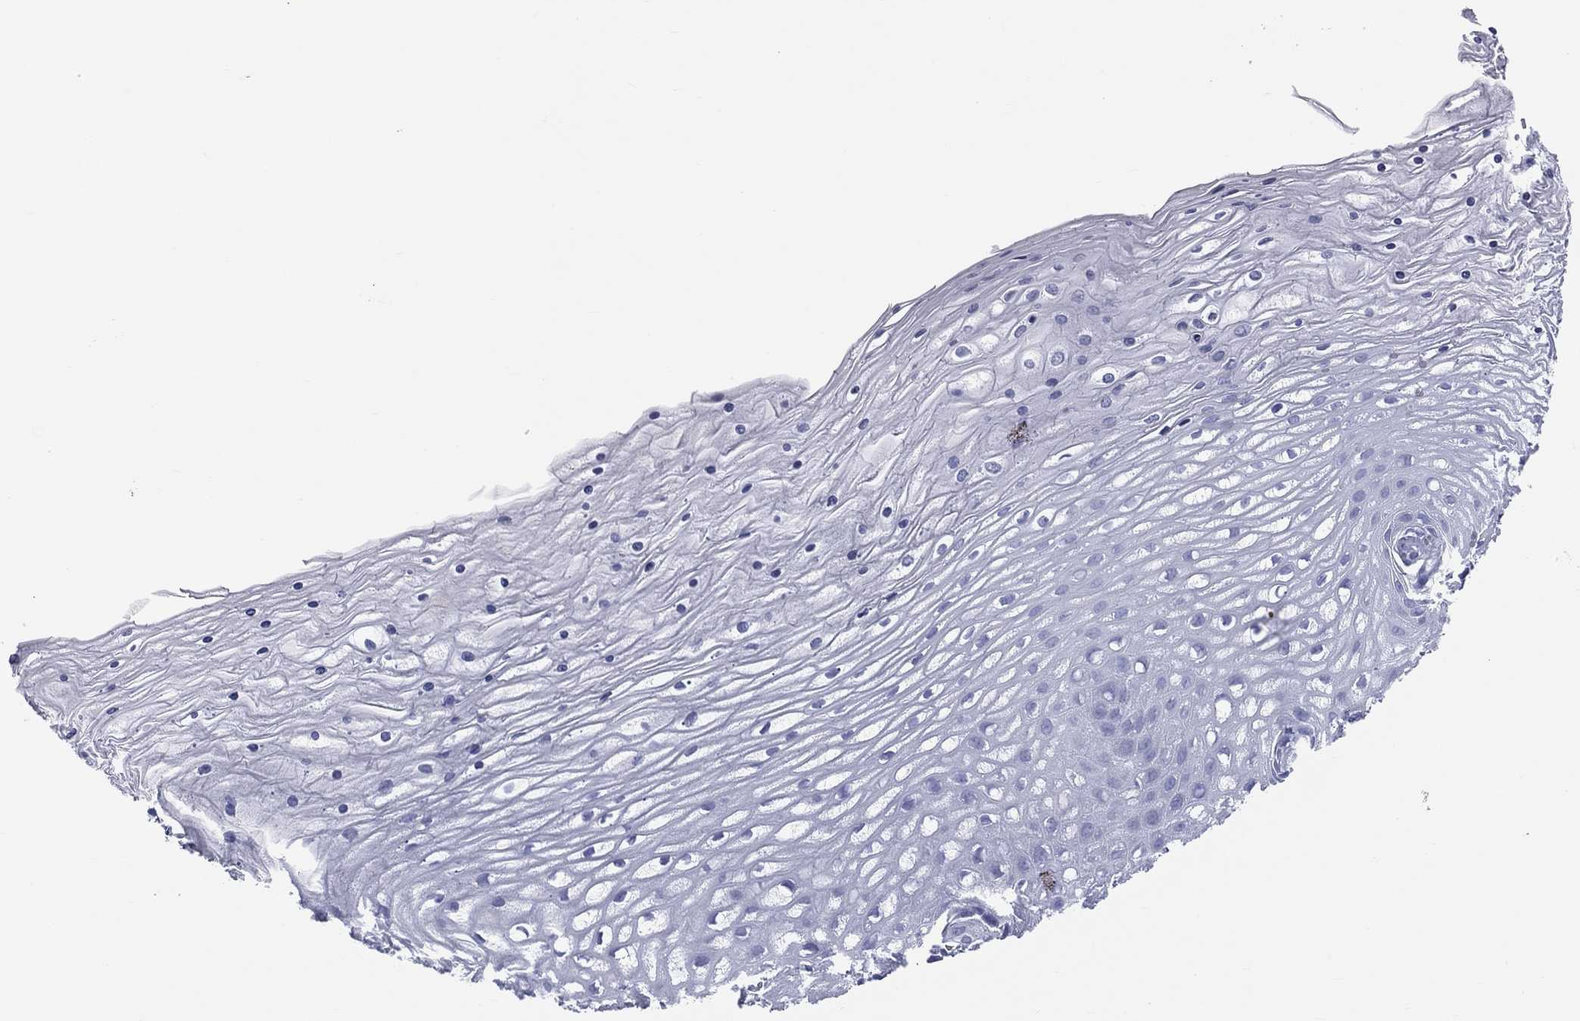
{"staining": {"intensity": "negative", "quantity": "none", "location": "none"}, "tissue": "cervix", "cell_type": "Glandular cells", "image_type": "normal", "snomed": [{"axis": "morphology", "description": "Normal tissue, NOS"}, {"axis": "topography", "description": "Cervix"}], "caption": "IHC of benign human cervix reveals no staining in glandular cells.", "gene": "MLN", "patient": {"sex": "female", "age": 35}}